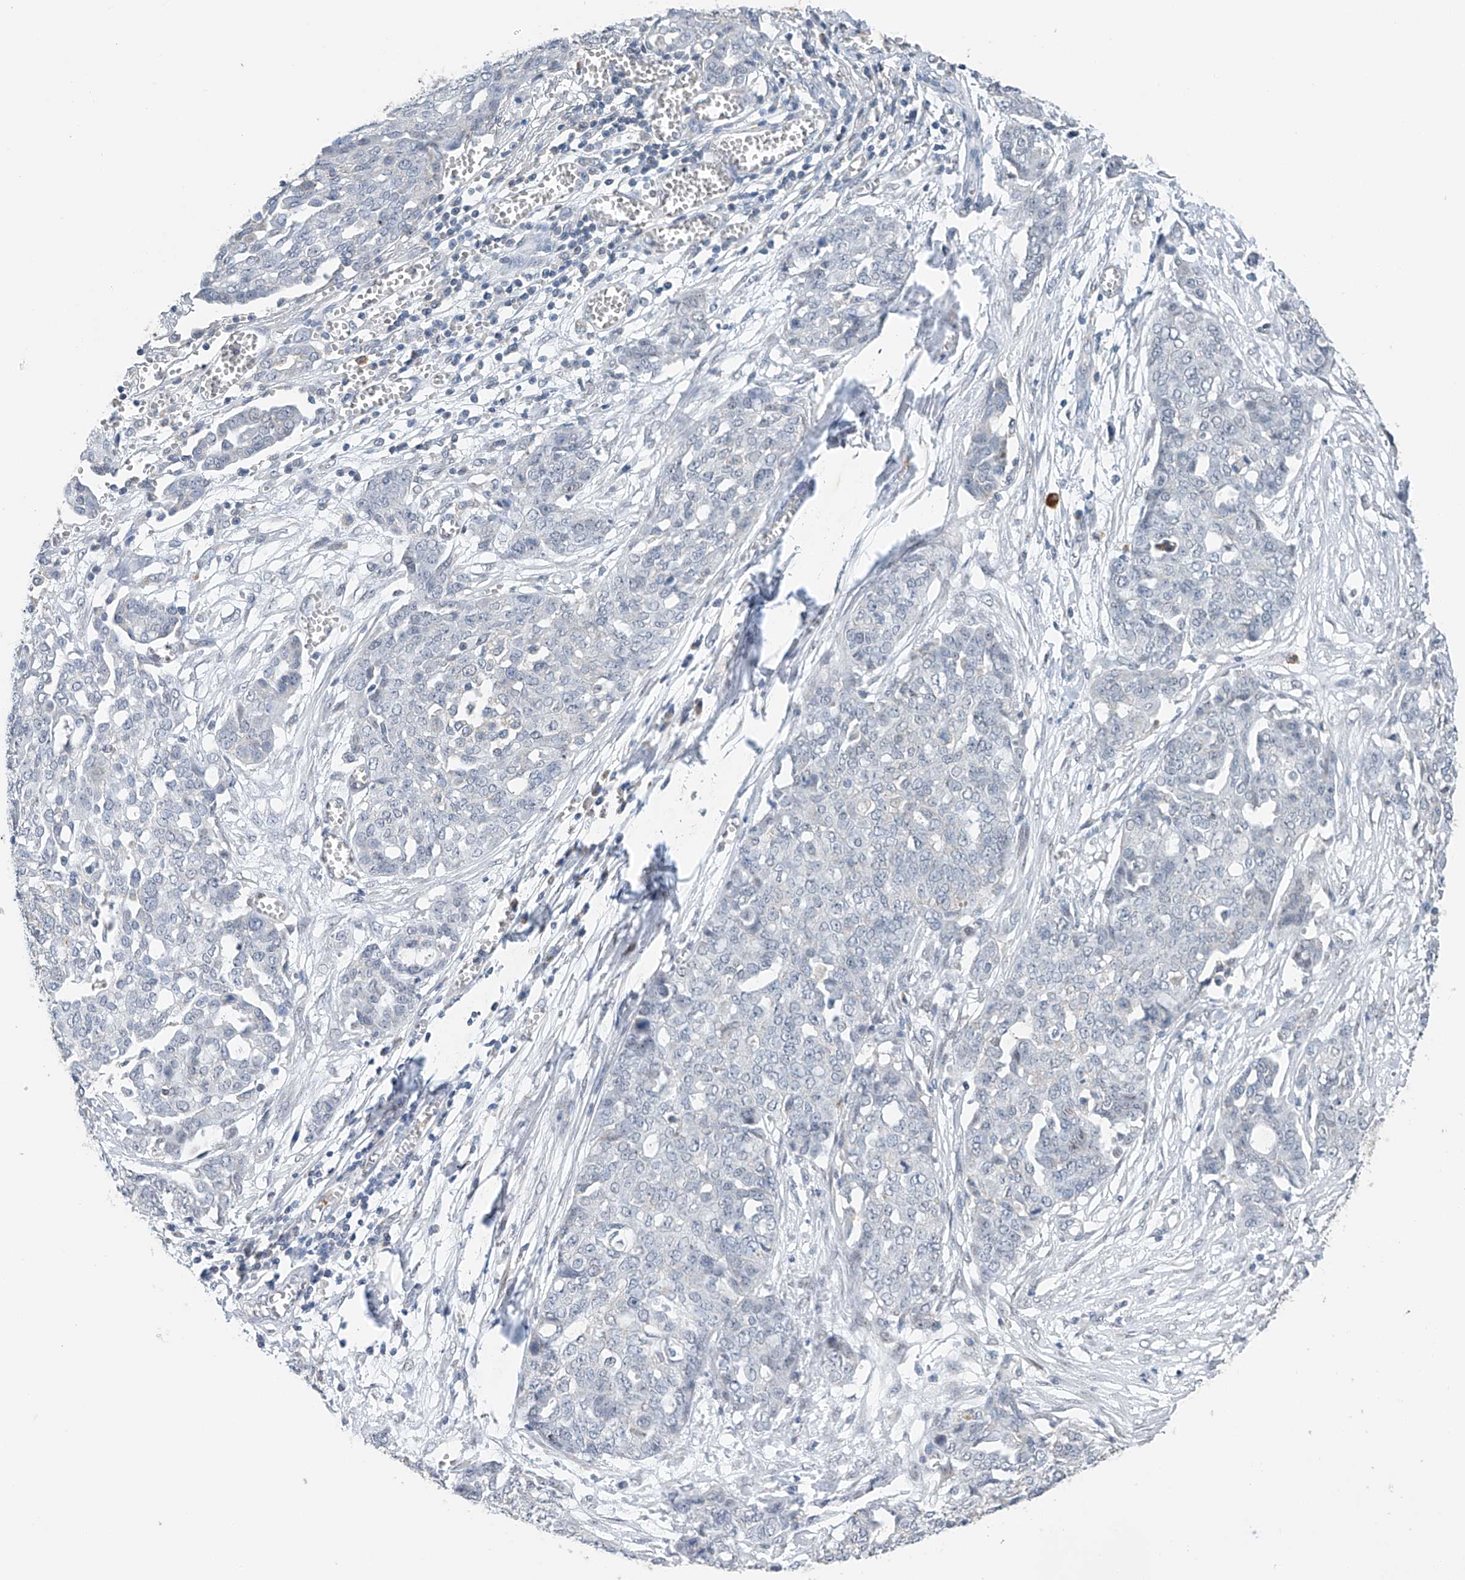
{"staining": {"intensity": "negative", "quantity": "none", "location": "none"}, "tissue": "ovarian cancer", "cell_type": "Tumor cells", "image_type": "cancer", "snomed": [{"axis": "morphology", "description": "Cystadenocarcinoma, serous, NOS"}, {"axis": "topography", "description": "Soft tissue"}, {"axis": "topography", "description": "Ovary"}], "caption": "Micrograph shows no significant protein staining in tumor cells of ovarian cancer (serous cystadenocarcinoma).", "gene": "KLF15", "patient": {"sex": "female", "age": 57}}